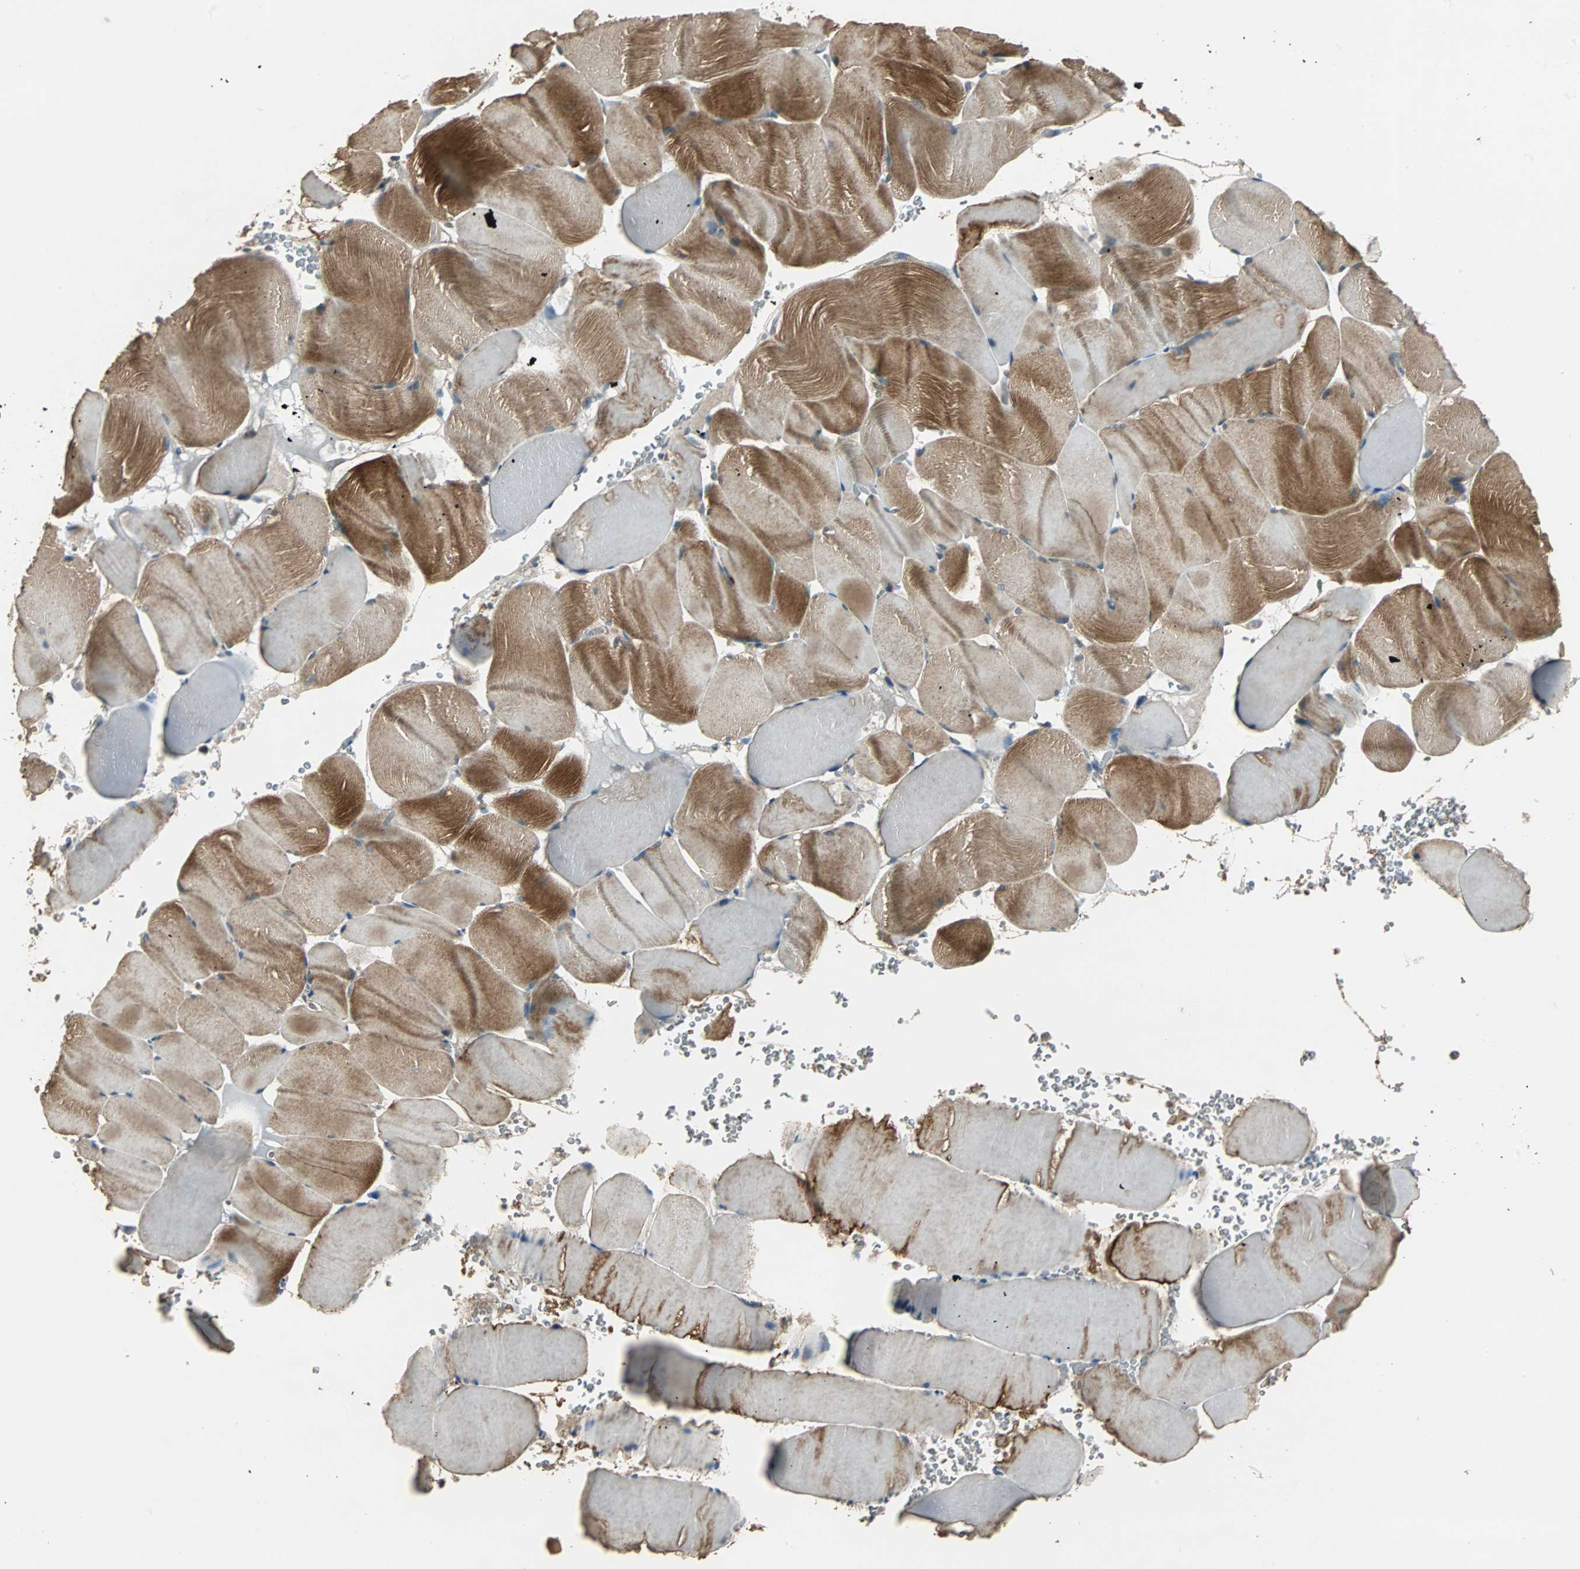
{"staining": {"intensity": "strong", "quantity": ">75%", "location": "cytoplasmic/membranous"}, "tissue": "skeletal muscle", "cell_type": "Myocytes", "image_type": "normal", "snomed": [{"axis": "morphology", "description": "Normal tissue, NOS"}, {"axis": "topography", "description": "Skeletal muscle"}], "caption": "Myocytes reveal strong cytoplasmic/membranous positivity in about >75% of cells in unremarkable skeletal muscle.", "gene": "ABHD2", "patient": {"sex": "male", "age": 62}}